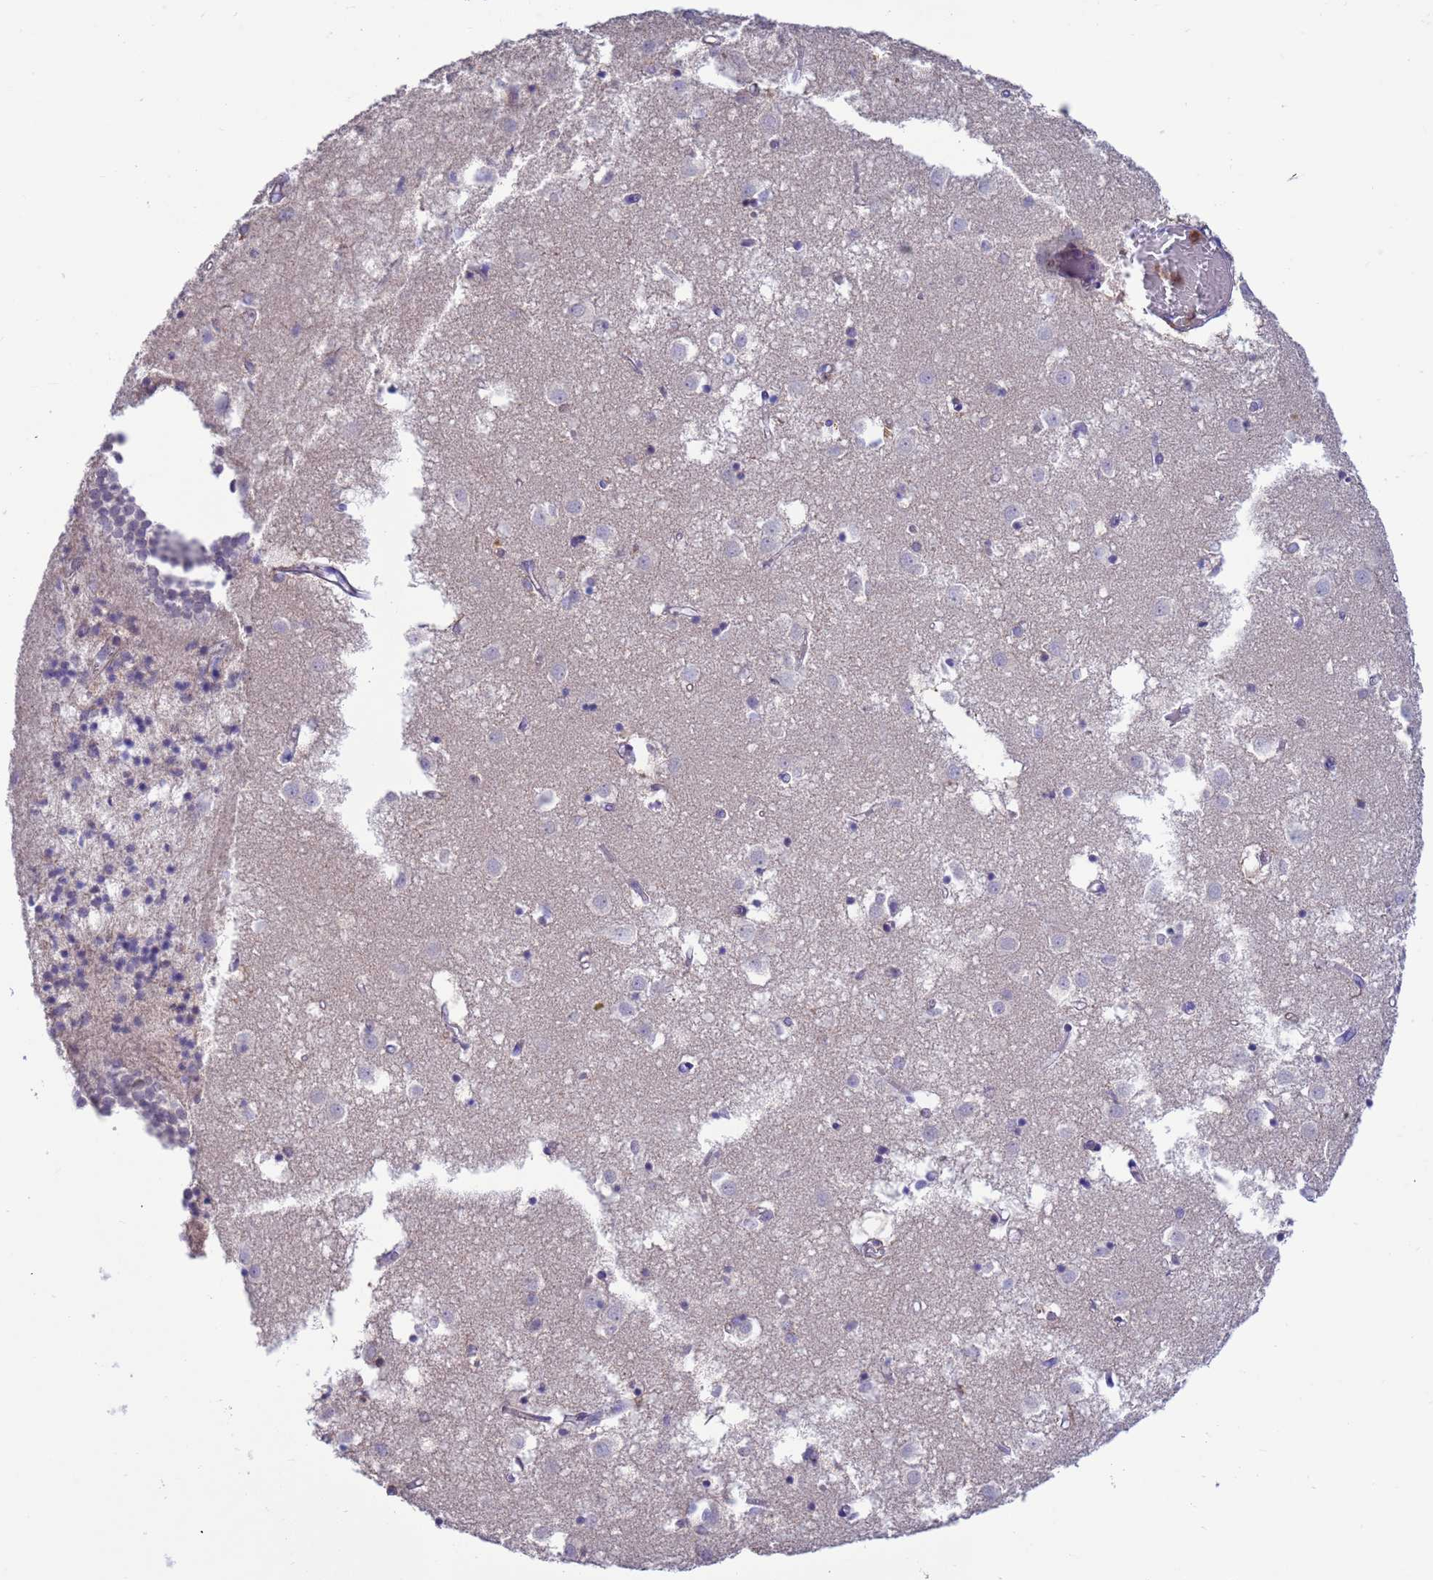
{"staining": {"intensity": "negative", "quantity": "none", "location": "none"}, "tissue": "caudate", "cell_type": "Glial cells", "image_type": "normal", "snomed": [{"axis": "morphology", "description": "Normal tissue, NOS"}, {"axis": "topography", "description": "Lateral ventricle wall"}], "caption": "The photomicrograph shows no significant positivity in glial cells of caudate.", "gene": "AMPD3", "patient": {"sex": "male", "age": 70}}